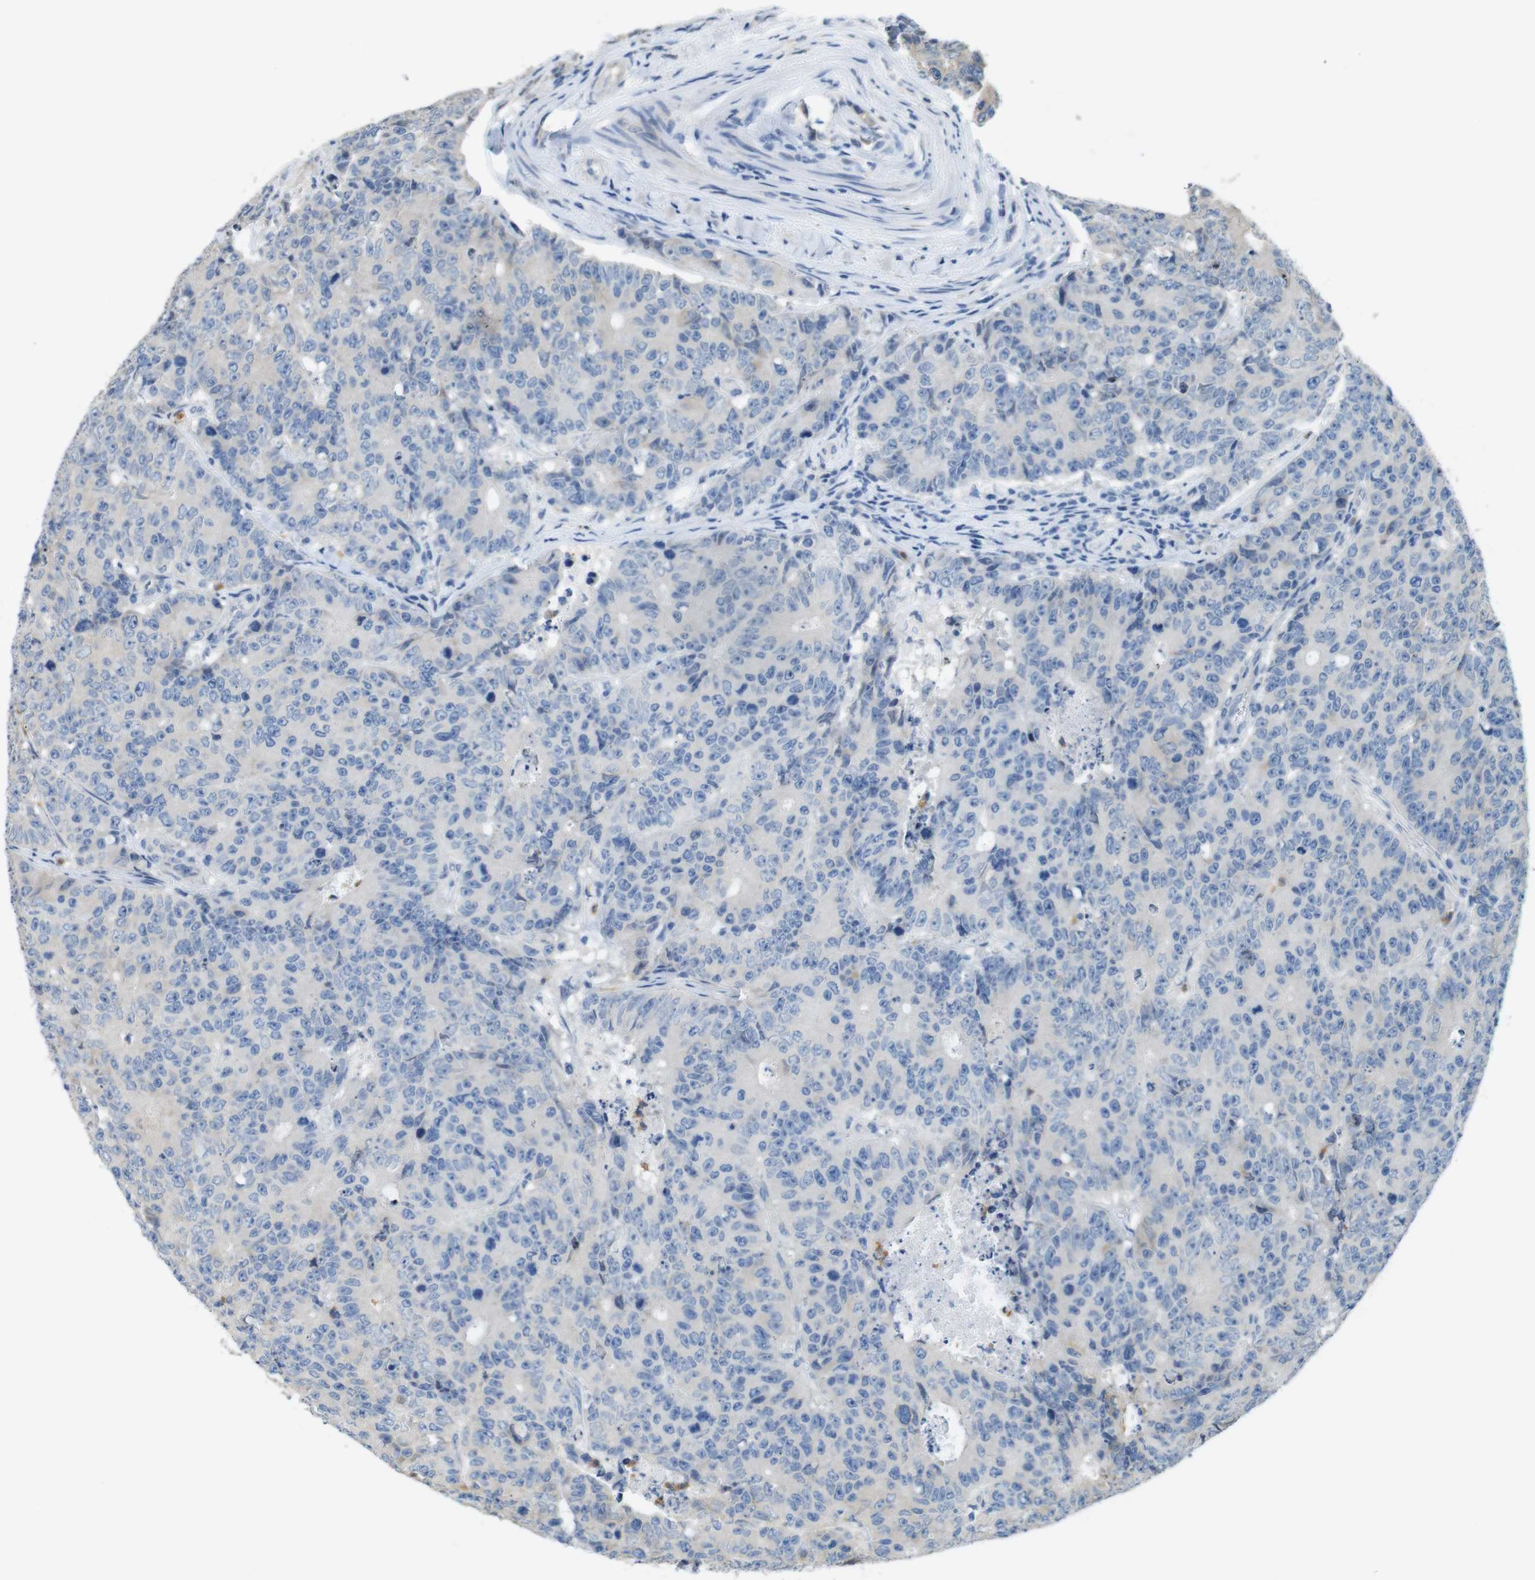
{"staining": {"intensity": "negative", "quantity": "none", "location": "none"}, "tissue": "colorectal cancer", "cell_type": "Tumor cells", "image_type": "cancer", "snomed": [{"axis": "morphology", "description": "Adenocarcinoma, NOS"}, {"axis": "topography", "description": "Colon"}], "caption": "Micrograph shows no protein expression in tumor cells of colorectal cancer tissue.", "gene": "PCDH10", "patient": {"sex": "female", "age": 86}}